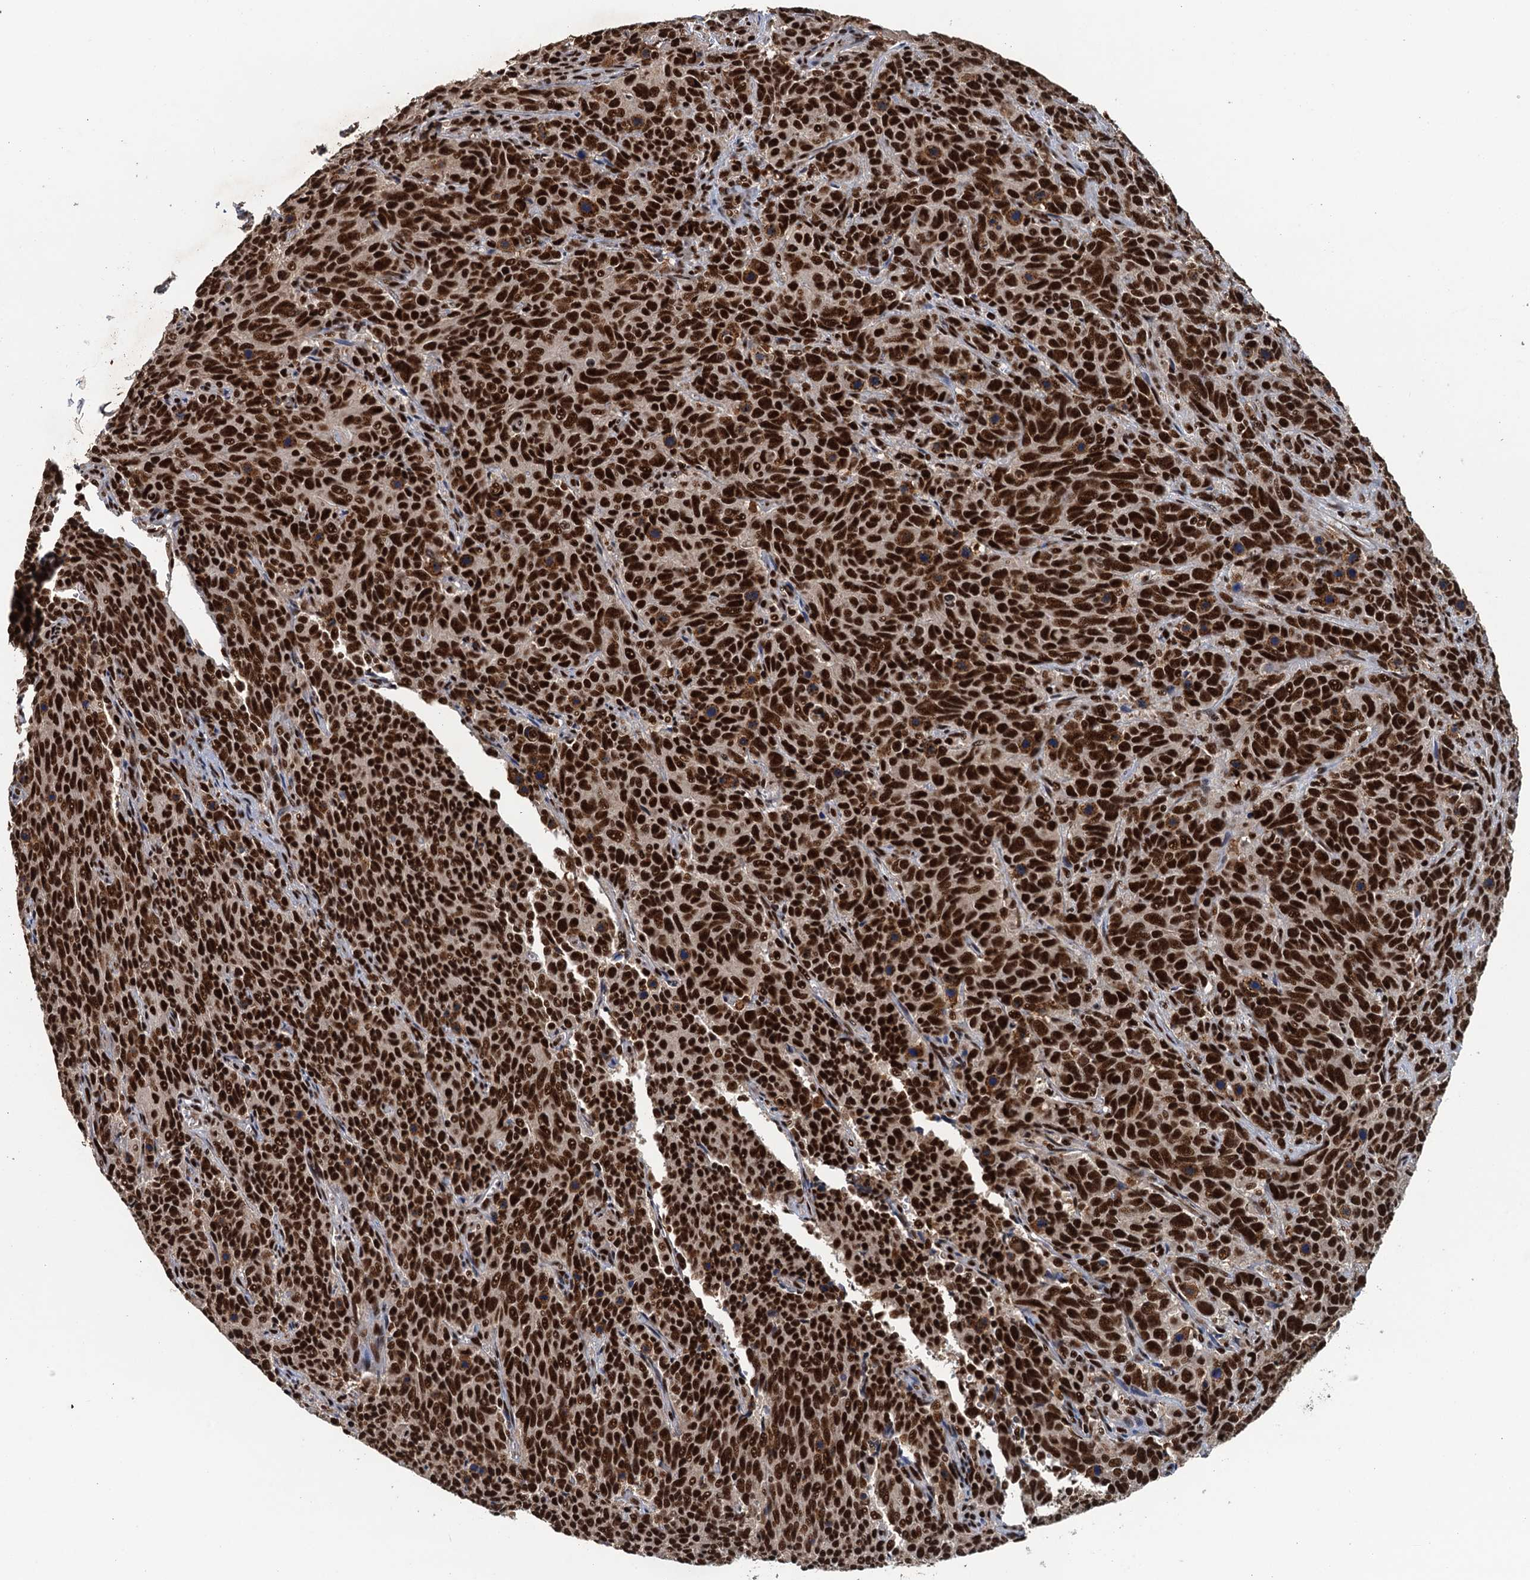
{"staining": {"intensity": "strong", "quantity": ">75%", "location": "nuclear"}, "tissue": "cervical cancer", "cell_type": "Tumor cells", "image_type": "cancer", "snomed": [{"axis": "morphology", "description": "Squamous cell carcinoma, NOS"}, {"axis": "topography", "description": "Cervix"}], "caption": "Protein staining shows strong nuclear positivity in approximately >75% of tumor cells in cervical cancer. (DAB (3,3'-diaminobenzidine) = brown stain, brightfield microscopy at high magnification).", "gene": "ZC3H18", "patient": {"sex": "female", "age": 60}}